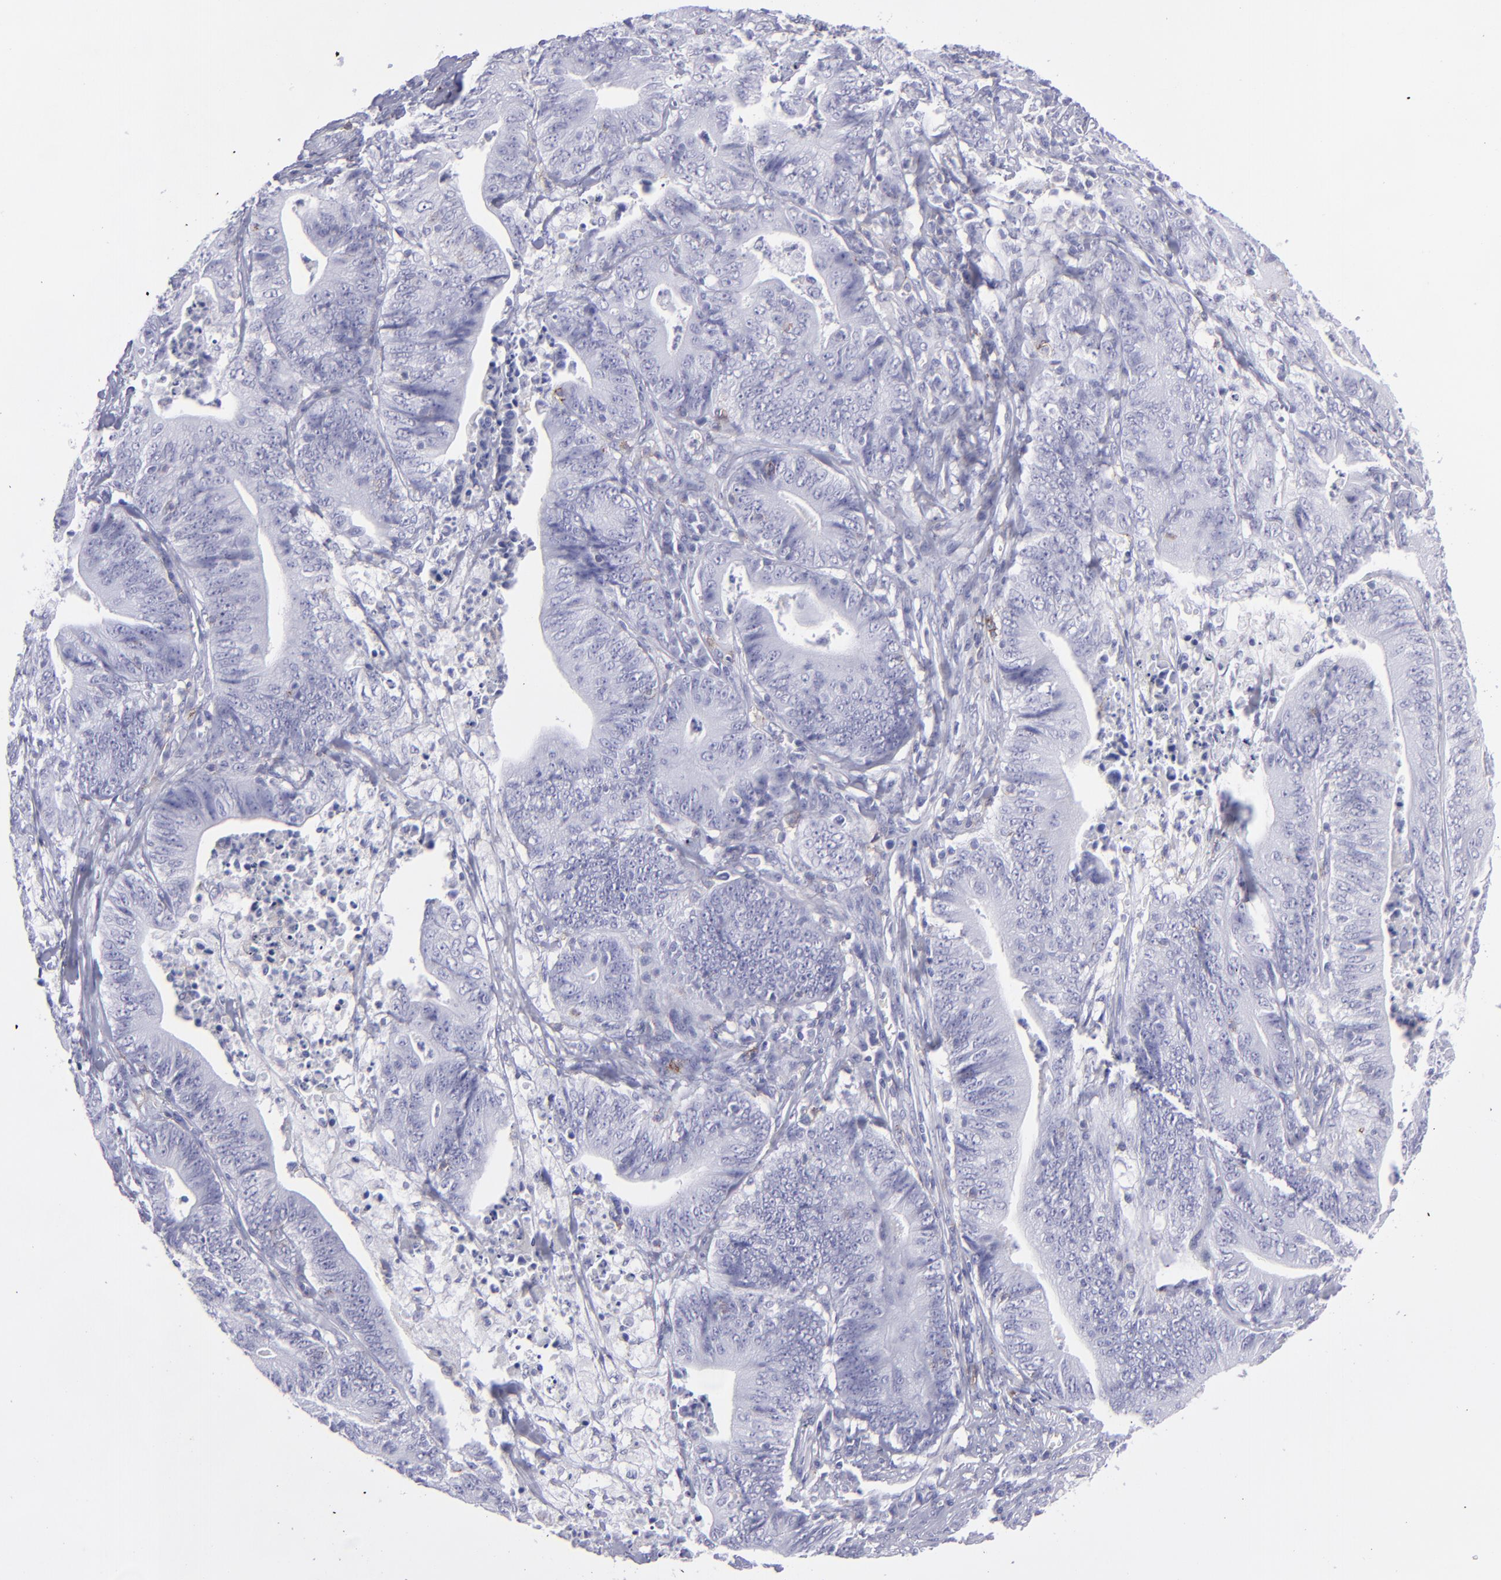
{"staining": {"intensity": "negative", "quantity": "none", "location": "none"}, "tissue": "stomach cancer", "cell_type": "Tumor cells", "image_type": "cancer", "snomed": [{"axis": "morphology", "description": "Adenocarcinoma, NOS"}, {"axis": "topography", "description": "Stomach, lower"}], "caption": "Tumor cells show no significant staining in stomach cancer.", "gene": "SELPLG", "patient": {"sex": "female", "age": 86}}